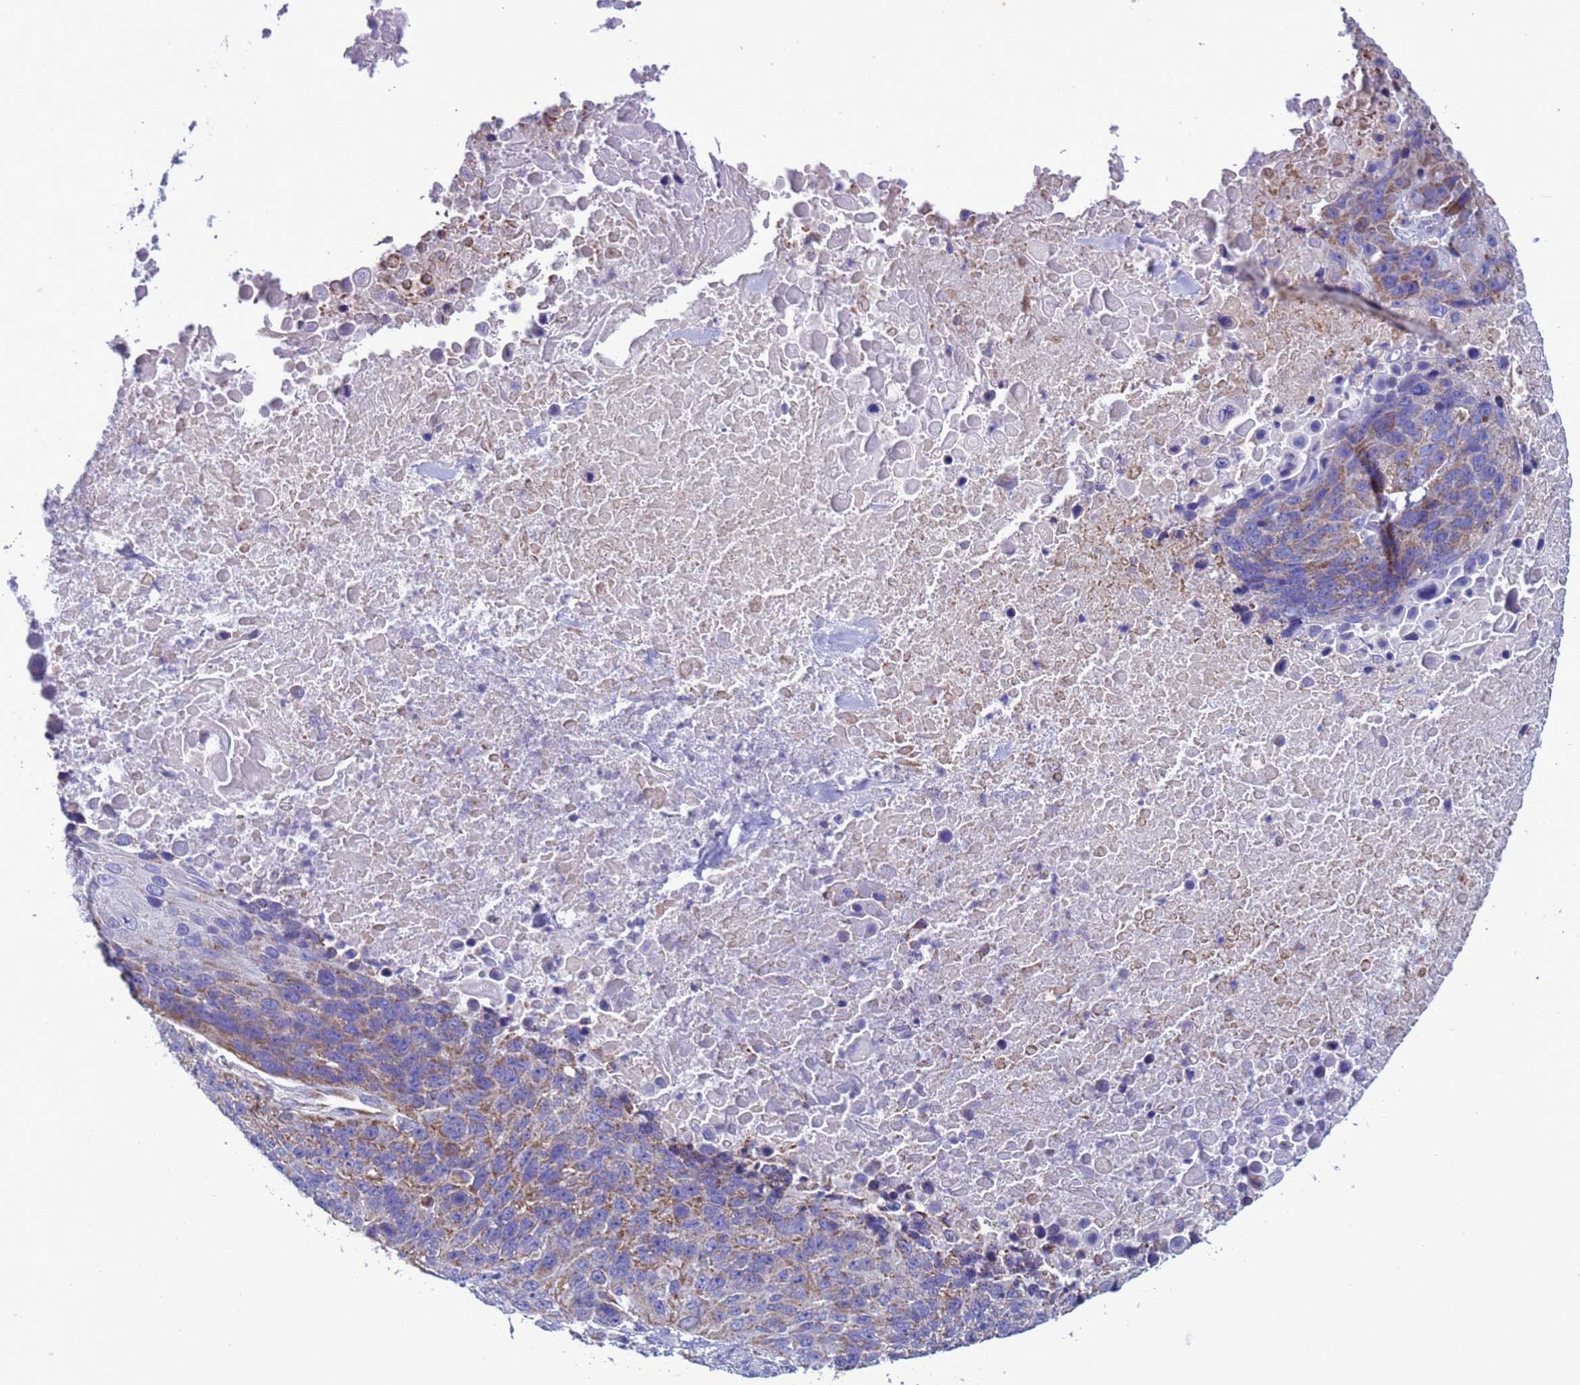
{"staining": {"intensity": "moderate", "quantity": "25%-75%", "location": "cytoplasmic/membranous"}, "tissue": "lung cancer", "cell_type": "Tumor cells", "image_type": "cancer", "snomed": [{"axis": "morphology", "description": "Normal tissue, NOS"}, {"axis": "morphology", "description": "Squamous cell carcinoma, NOS"}, {"axis": "topography", "description": "Lymph node"}, {"axis": "topography", "description": "Lung"}], "caption": "The immunohistochemical stain labels moderate cytoplasmic/membranous positivity in tumor cells of lung cancer (squamous cell carcinoma) tissue. The staining was performed using DAB, with brown indicating positive protein expression. Nuclei are stained blue with hematoxylin.", "gene": "CCDC191", "patient": {"sex": "male", "age": 66}}